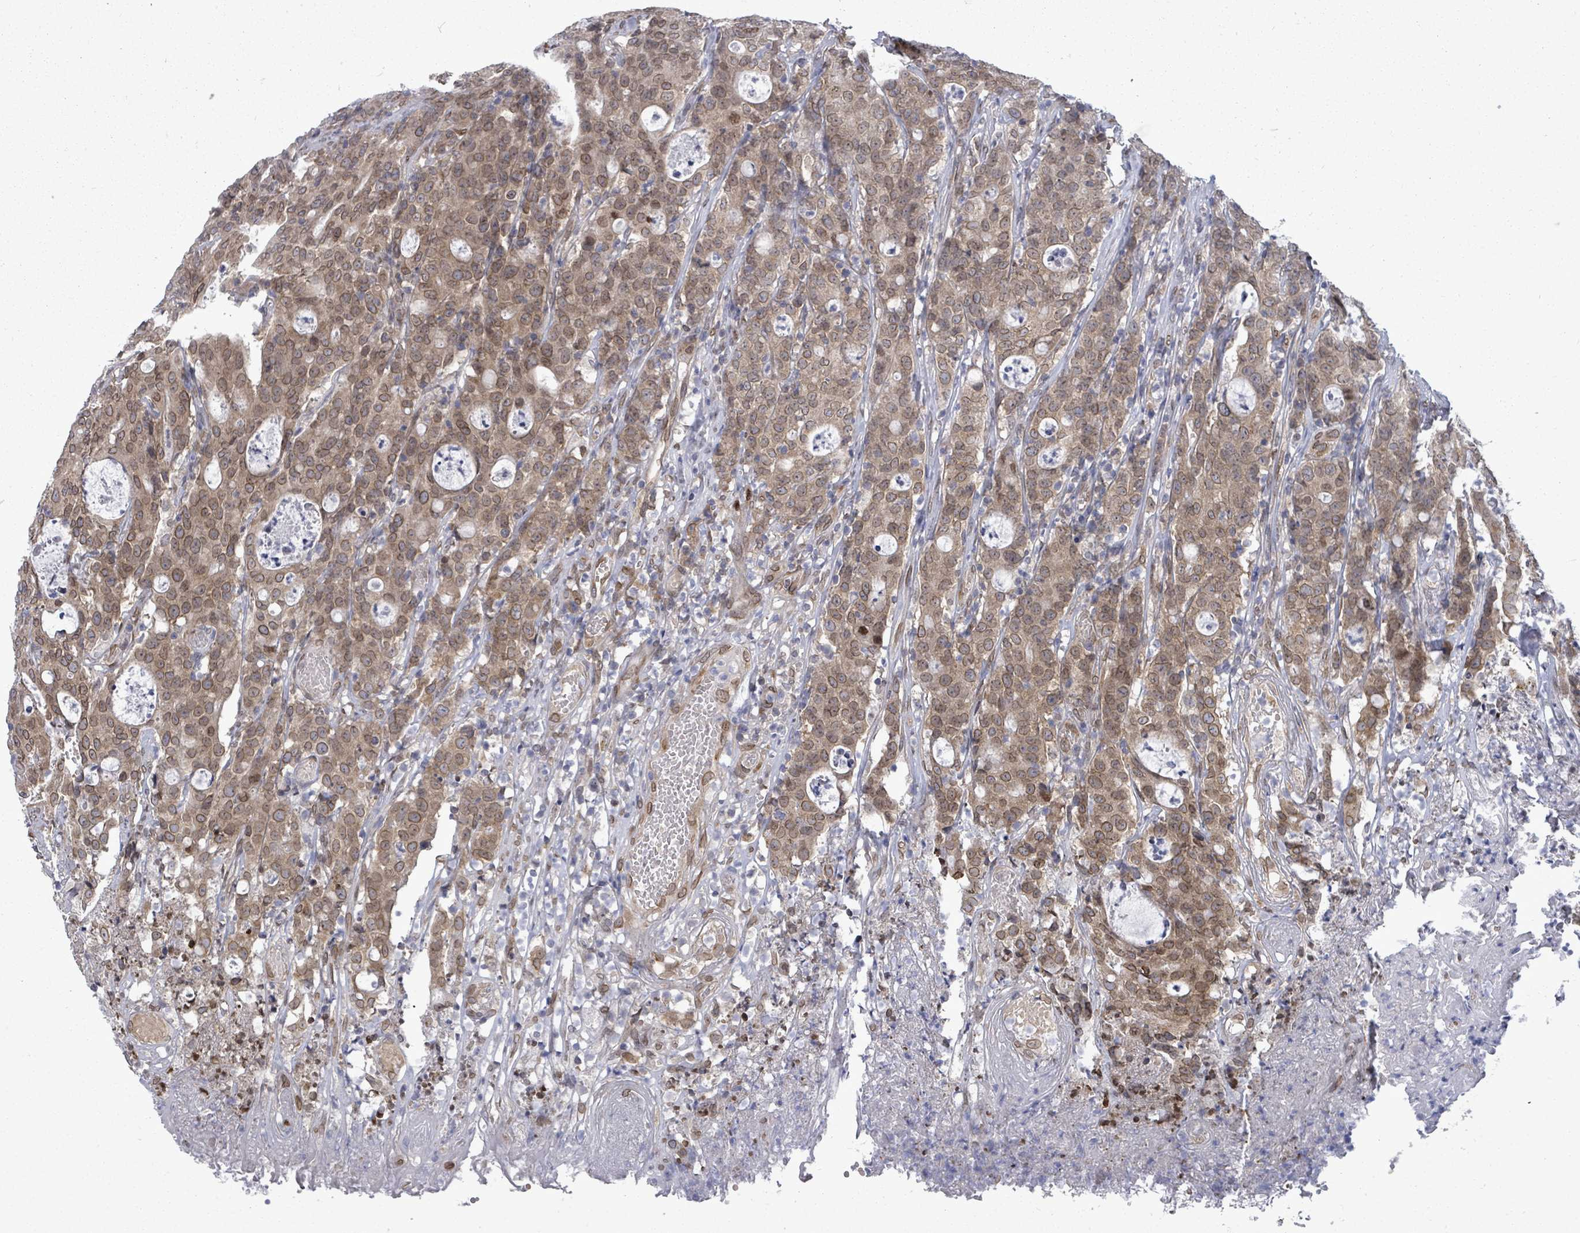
{"staining": {"intensity": "moderate", "quantity": ">75%", "location": "cytoplasmic/membranous,nuclear"}, "tissue": "colorectal cancer", "cell_type": "Tumor cells", "image_type": "cancer", "snomed": [{"axis": "morphology", "description": "Adenocarcinoma, NOS"}, {"axis": "topography", "description": "Colon"}], "caption": "High-magnification brightfield microscopy of colorectal cancer stained with DAB (3,3'-diaminobenzidine) (brown) and counterstained with hematoxylin (blue). tumor cells exhibit moderate cytoplasmic/membranous and nuclear staining is present in approximately>75% of cells. (brown staining indicates protein expression, while blue staining denotes nuclei).", "gene": "ARFGAP1", "patient": {"sex": "male", "age": 83}}